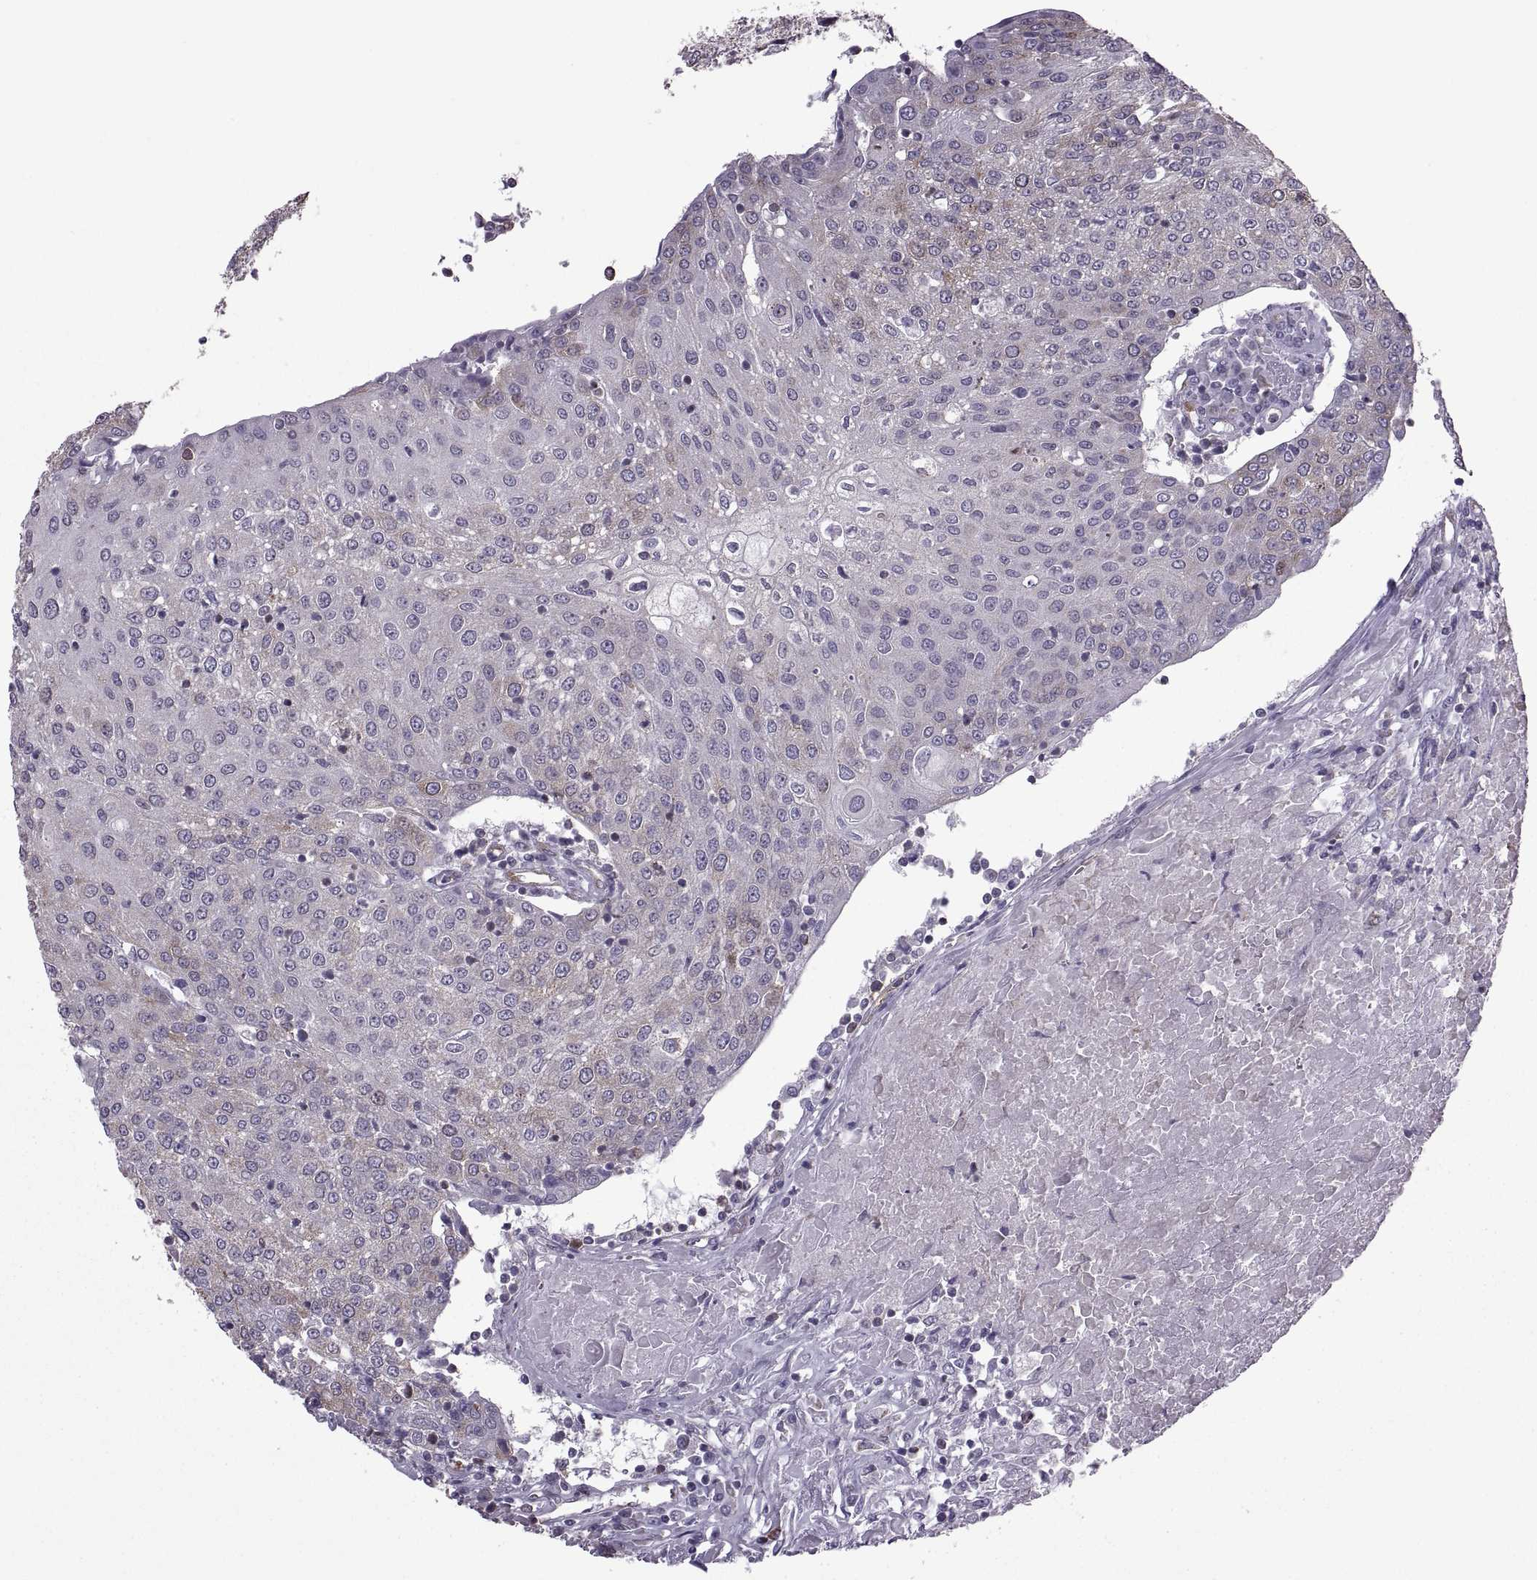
{"staining": {"intensity": "moderate", "quantity": "<25%", "location": "cytoplasmic/membranous"}, "tissue": "urothelial cancer", "cell_type": "Tumor cells", "image_type": "cancer", "snomed": [{"axis": "morphology", "description": "Urothelial carcinoma, High grade"}, {"axis": "topography", "description": "Urinary bladder"}], "caption": "The histopathology image reveals a brown stain indicating the presence of a protein in the cytoplasmic/membranous of tumor cells in high-grade urothelial carcinoma. (DAB (3,3'-diaminobenzidine) IHC, brown staining for protein, blue staining for nuclei).", "gene": "PABPC1", "patient": {"sex": "female", "age": 85}}